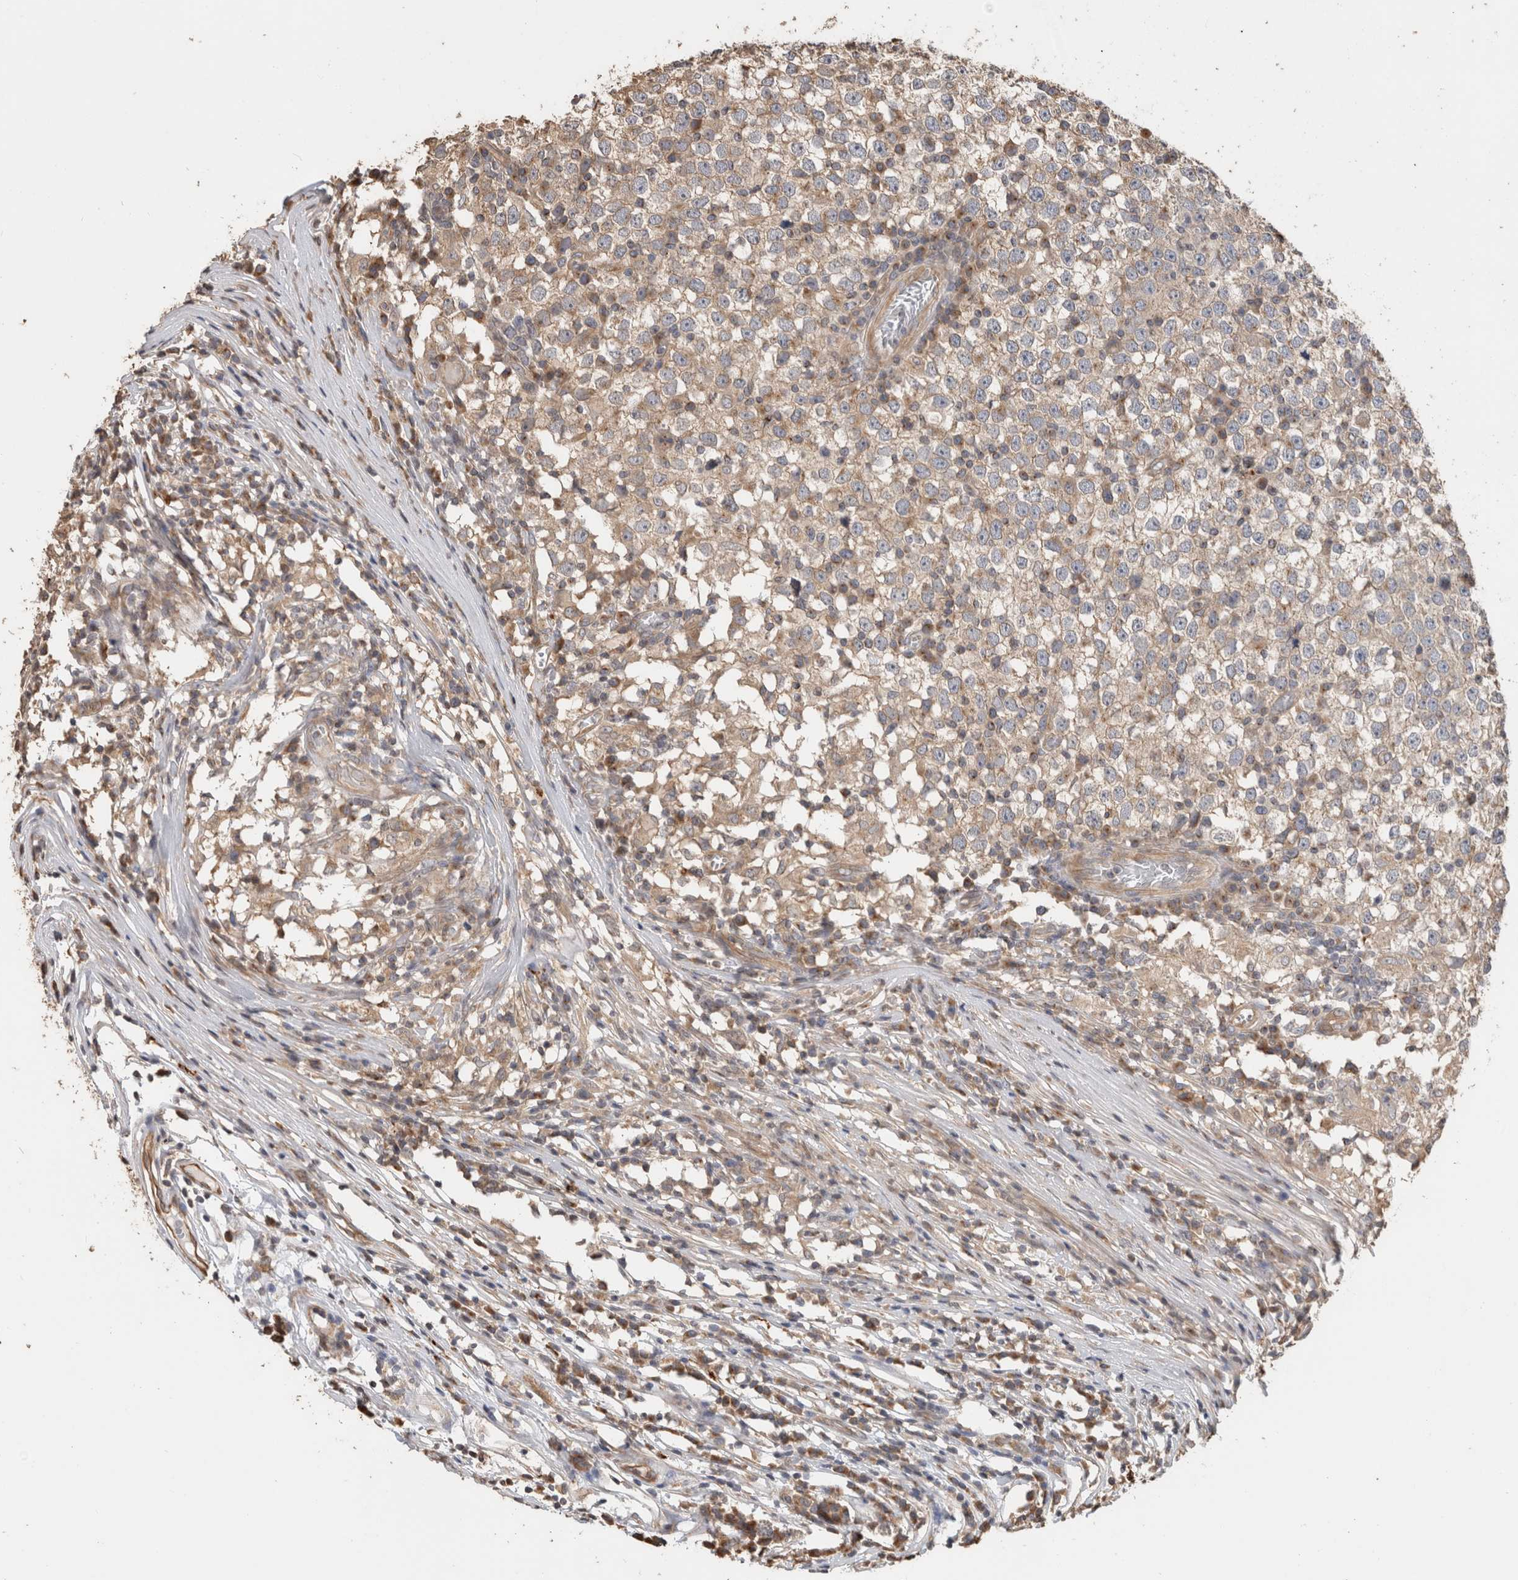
{"staining": {"intensity": "weak", "quantity": ">75%", "location": "cytoplasmic/membranous"}, "tissue": "testis cancer", "cell_type": "Tumor cells", "image_type": "cancer", "snomed": [{"axis": "morphology", "description": "Seminoma, NOS"}, {"axis": "topography", "description": "Testis"}], "caption": "Immunohistochemistry (IHC) staining of testis cancer (seminoma), which displays low levels of weak cytoplasmic/membranous staining in approximately >75% of tumor cells indicating weak cytoplasmic/membranous protein staining. The staining was performed using DAB (brown) for protein detection and nuclei were counterstained in hematoxylin (blue).", "gene": "CLIP1", "patient": {"sex": "male", "age": 65}}